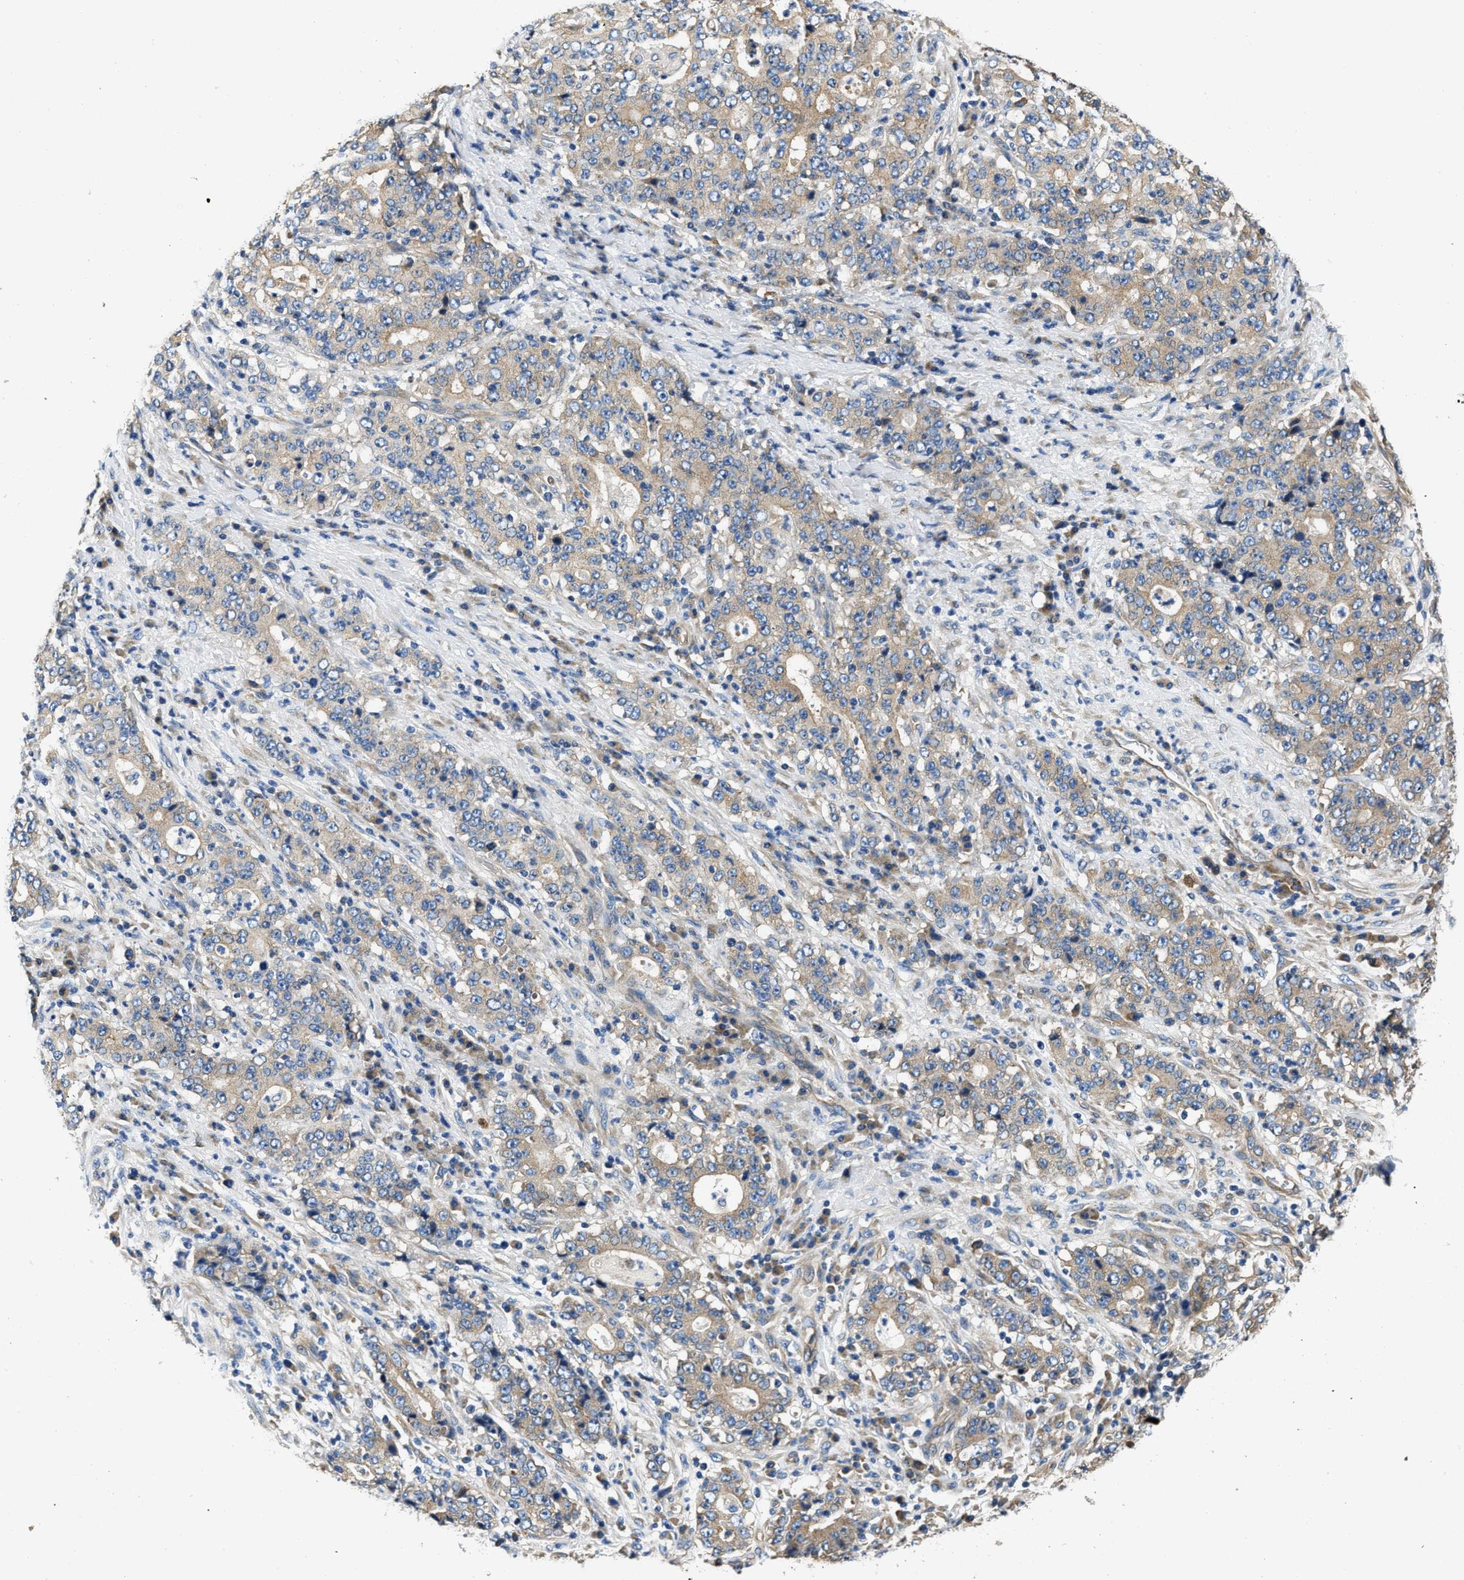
{"staining": {"intensity": "moderate", "quantity": ">75%", "location": "cytoplasmic/membranous"}, "tissue": "stomach cancer", "cell_type": "Tumor cells", "image_type": "cancer", "snomed": [{"axis": "morphology", "description": "Normal tissue, NOS"}, {"axis": "morphology", "description": "Adenocarcinoma, NOS"}, {"axis": "topography", "description": "Stomach, upper"}, {"axis": "topography", "description": "Stomach"}], "caption": "Stomach cancer (adenocarcinoma) was stained to show a protein in brown. There is medium levels of moderate cytoplasmic/membranous positivity in approximately >75% of tumor cells.", "gene": "CSDE1", "patient": {"sex": "male", "age": 59}}